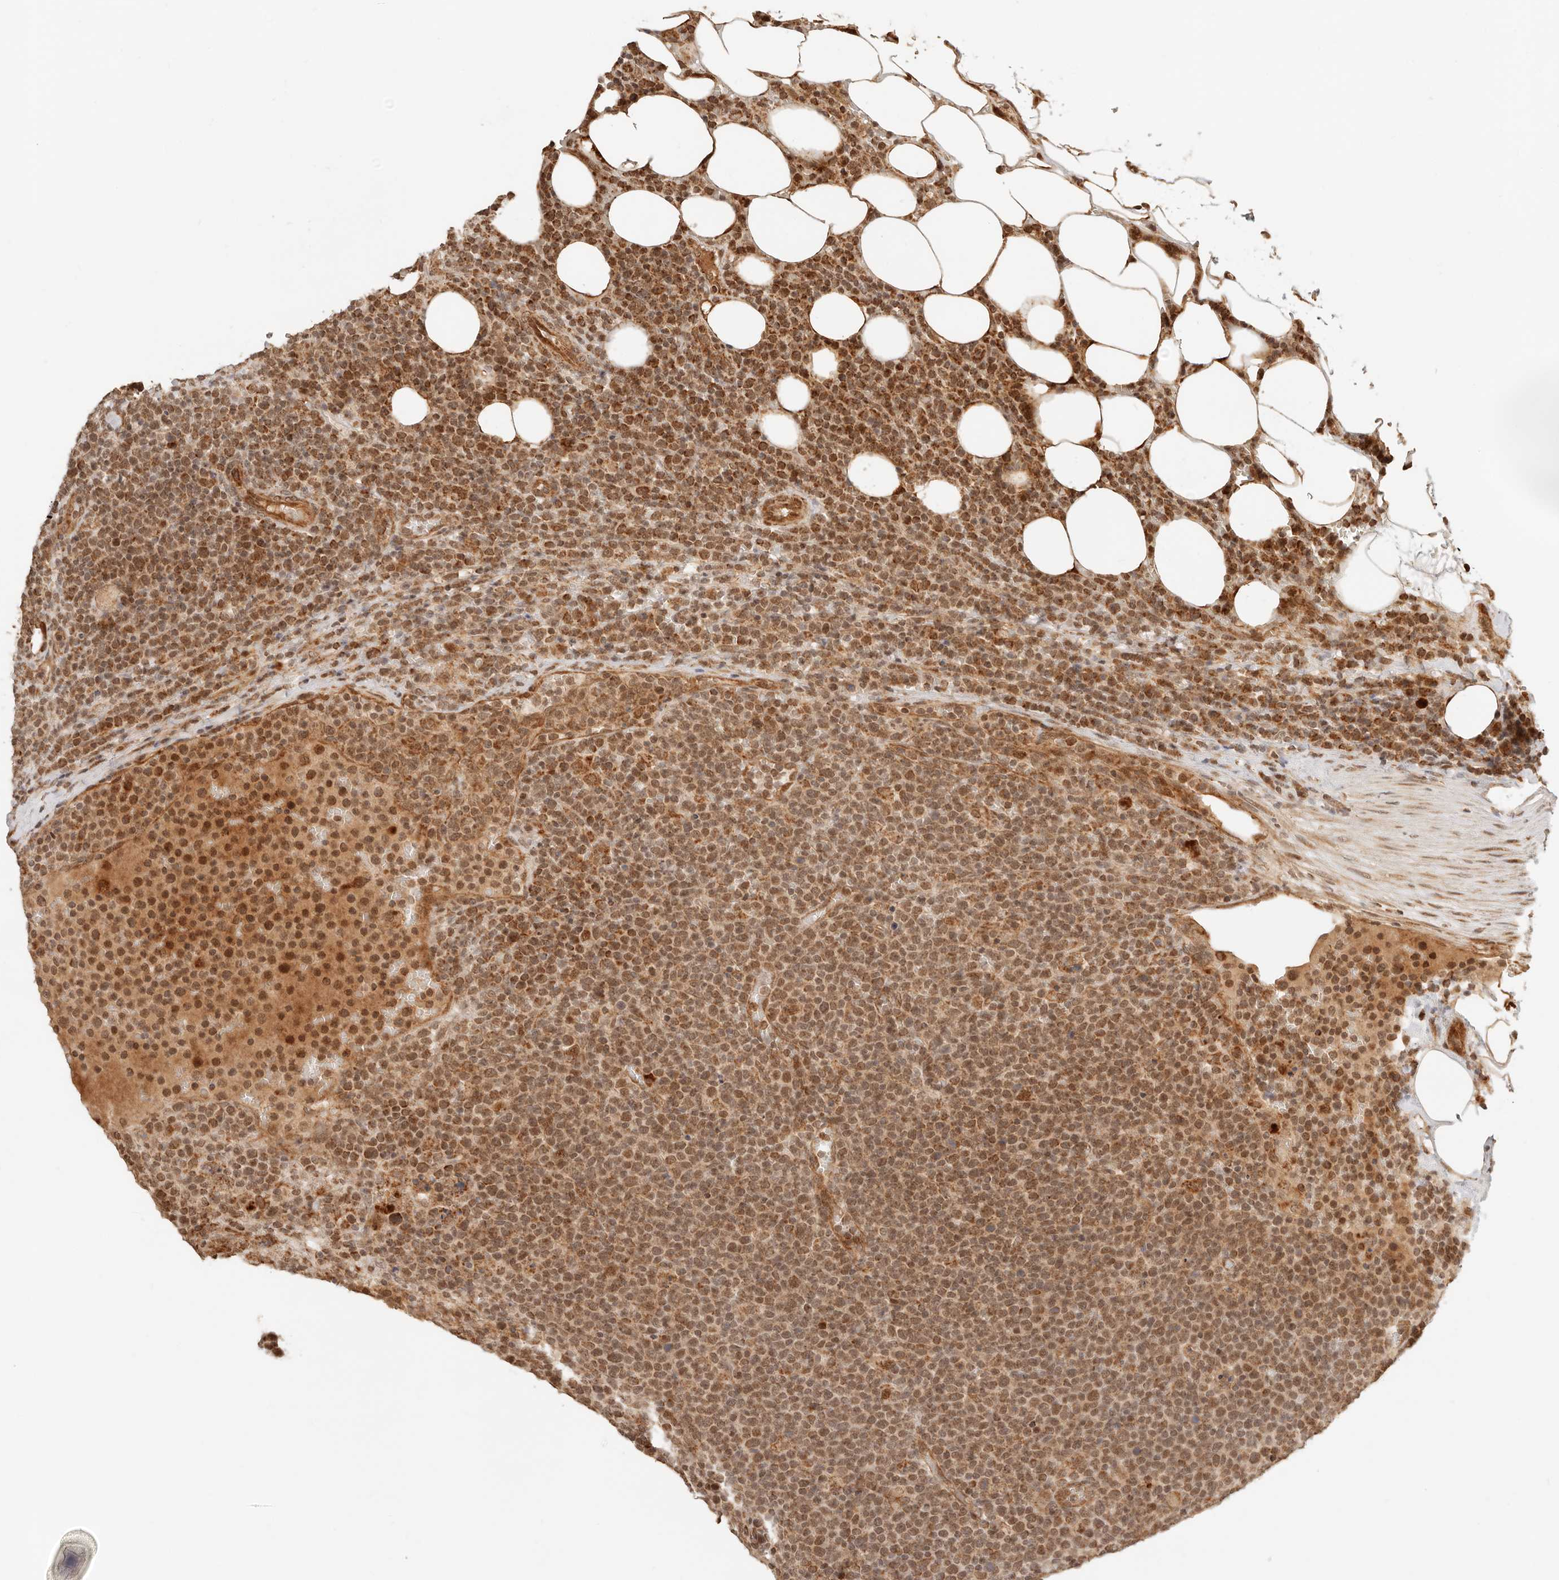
{"staining": {"intensity": "moderate", "quantity": ">75%", "location": "cytoplasmic/membranous"}, "tissue": "lymphoma", "cell_type": "Tumor cells", "image_type": "cancer", "snomed": [{"axis": "morphology", "description": "Malignant lymphoma, non-Hodgkin's type, High grade"}, {"axis": "topography", "description": "Lymph node"}], "caption": "Tumor cells display medium levels of moderate cytoplasmic/membranous expression in approximately >75% of cells in malignant lymphoma, non-Hodgkin's type (high-grade). (DAB (3,3'-diaminobenzidine) IHC, brown staining for protein, blue staining for nuclei).", "gene": "BAALC", "patient": {"sex": "male", "age": 61}}